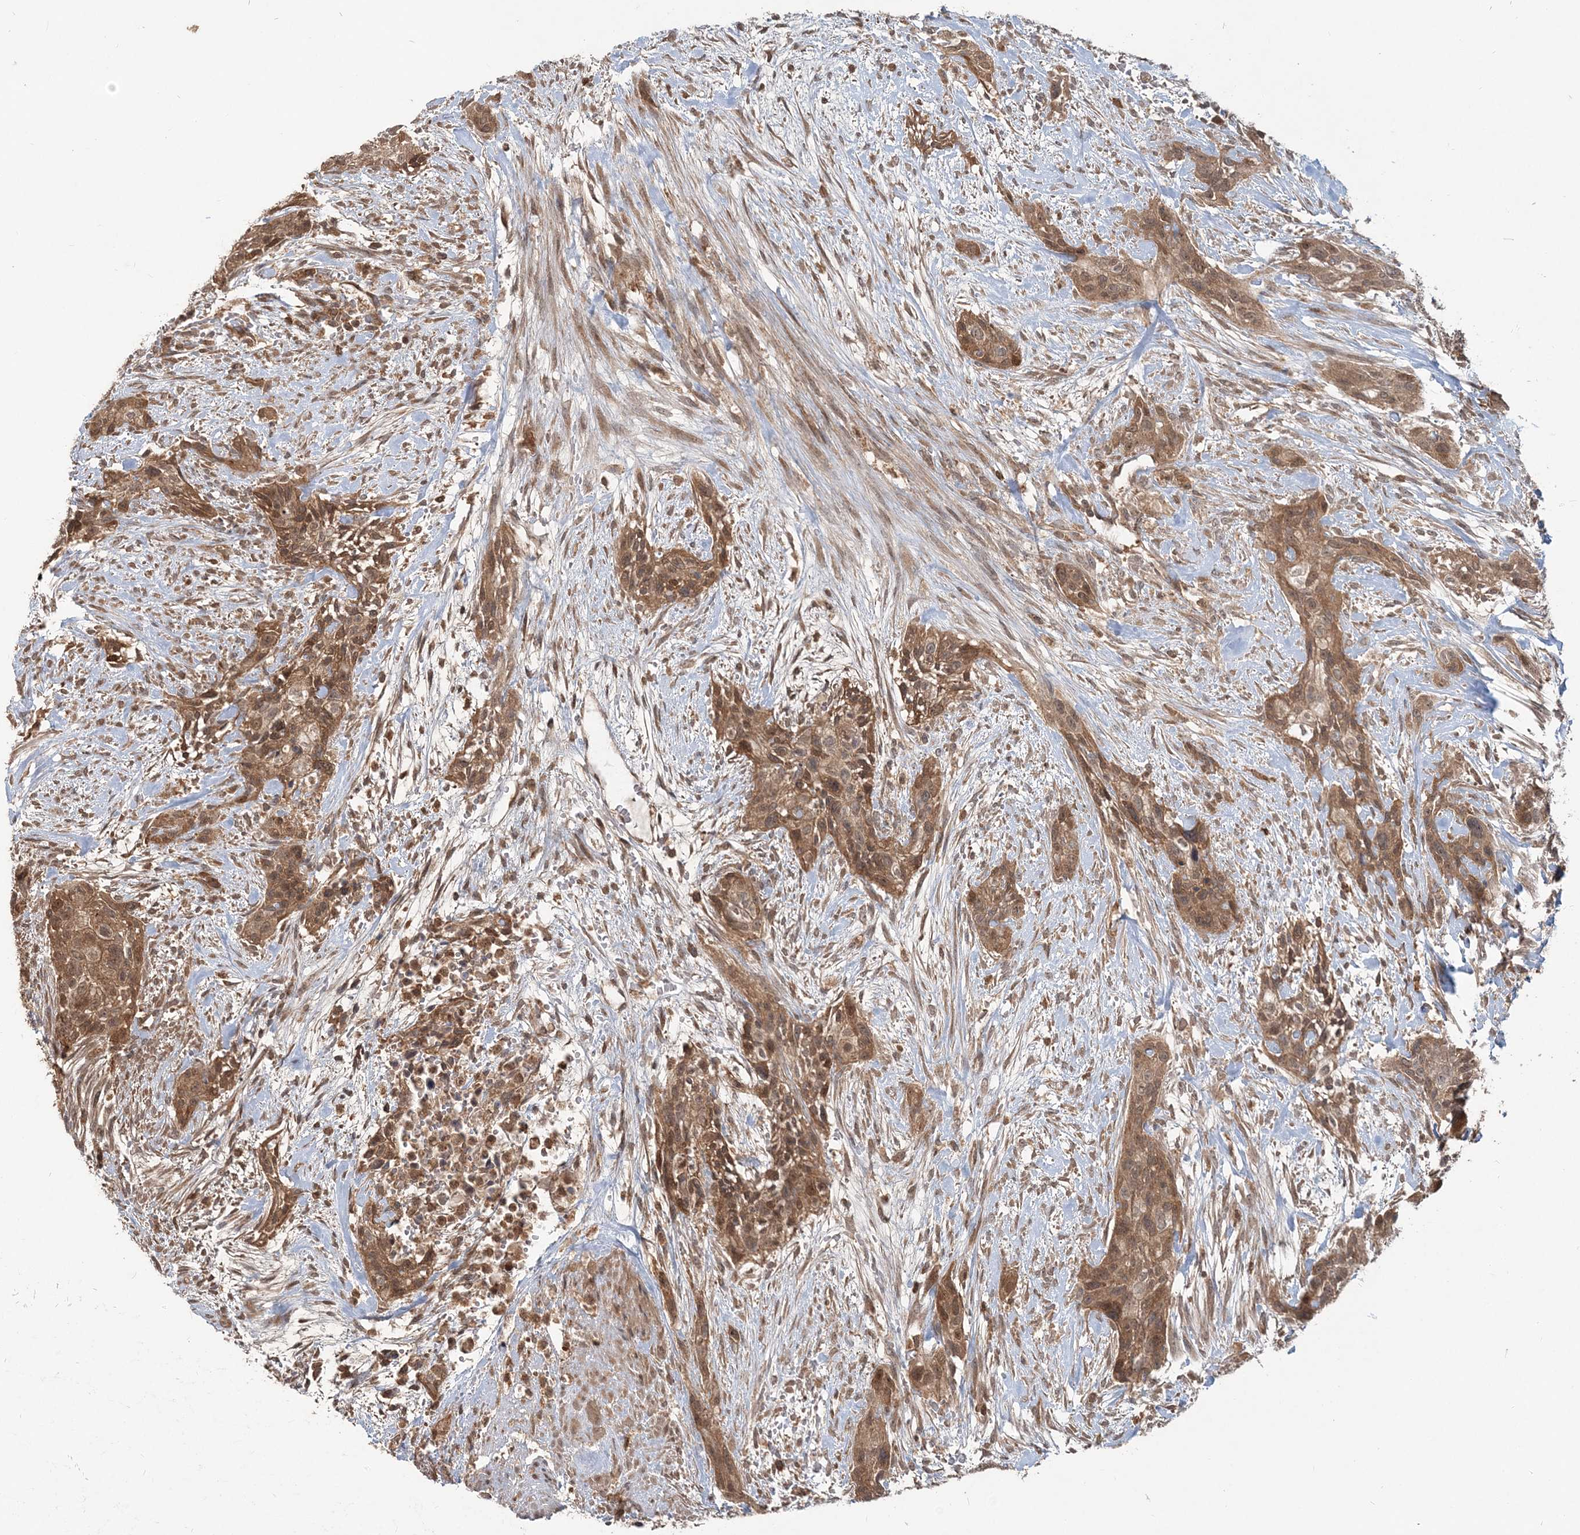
{"staining": {"intensity": "moderate", "quantity": ">75%", "location": "cytoplasmic/membranous,nuclear"}, "tissue": "urothelial cancer", "cell_type": "Tumor cells", "image_type": "cancer", "snomed": [{"axis": "morphology", "description": "Urothelial carcinoma, High grade"}, {"axis": "topography", "description": "Urinary bladder"}], "caption": "Human urothelial cancer stained with a brown dye exhibits moderate cytoplasmic/membranous and nuclear positive staining in approximately >75% of tumor cells.", "gene": "CAB39", "patient": {"sex": "male", "age": 35}}